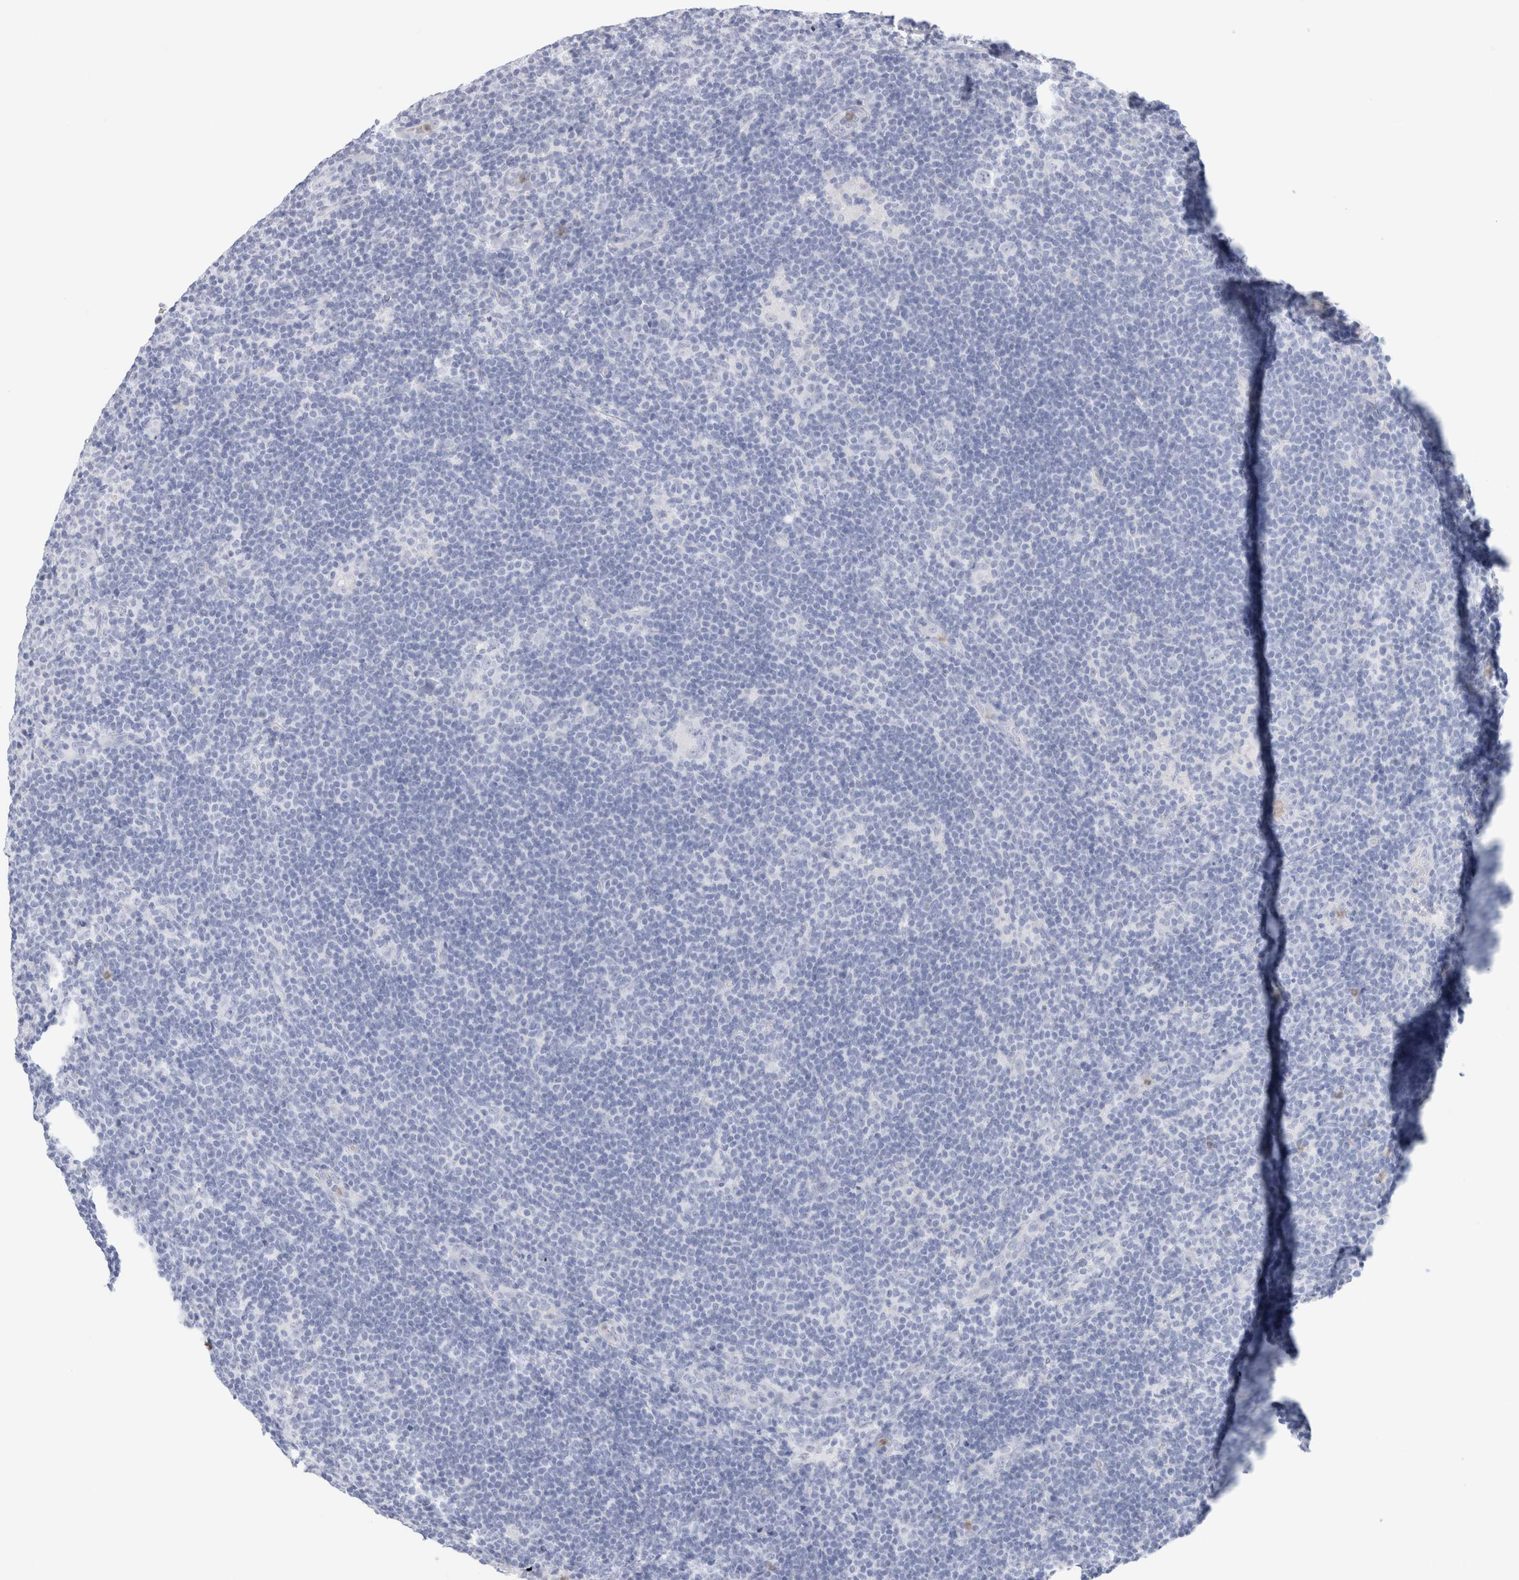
{"staining": {"intensity": "negative", "quantity": "none", "location": "none"}, "tissue": "lymphoma", "cell_type": "Tumor cells", "image_type": "cancer", "snomed": [{"axis": "morphology", "description": "Hodgkin's disease, NOS"}, {"axis": "topography", "description": "Lymph node"}], "caption": "IHC of human lymphoma demonstrates no positivity in tumor cells.", "gene": "ARG1", "patient": {"sex": "female", "age": 57}}